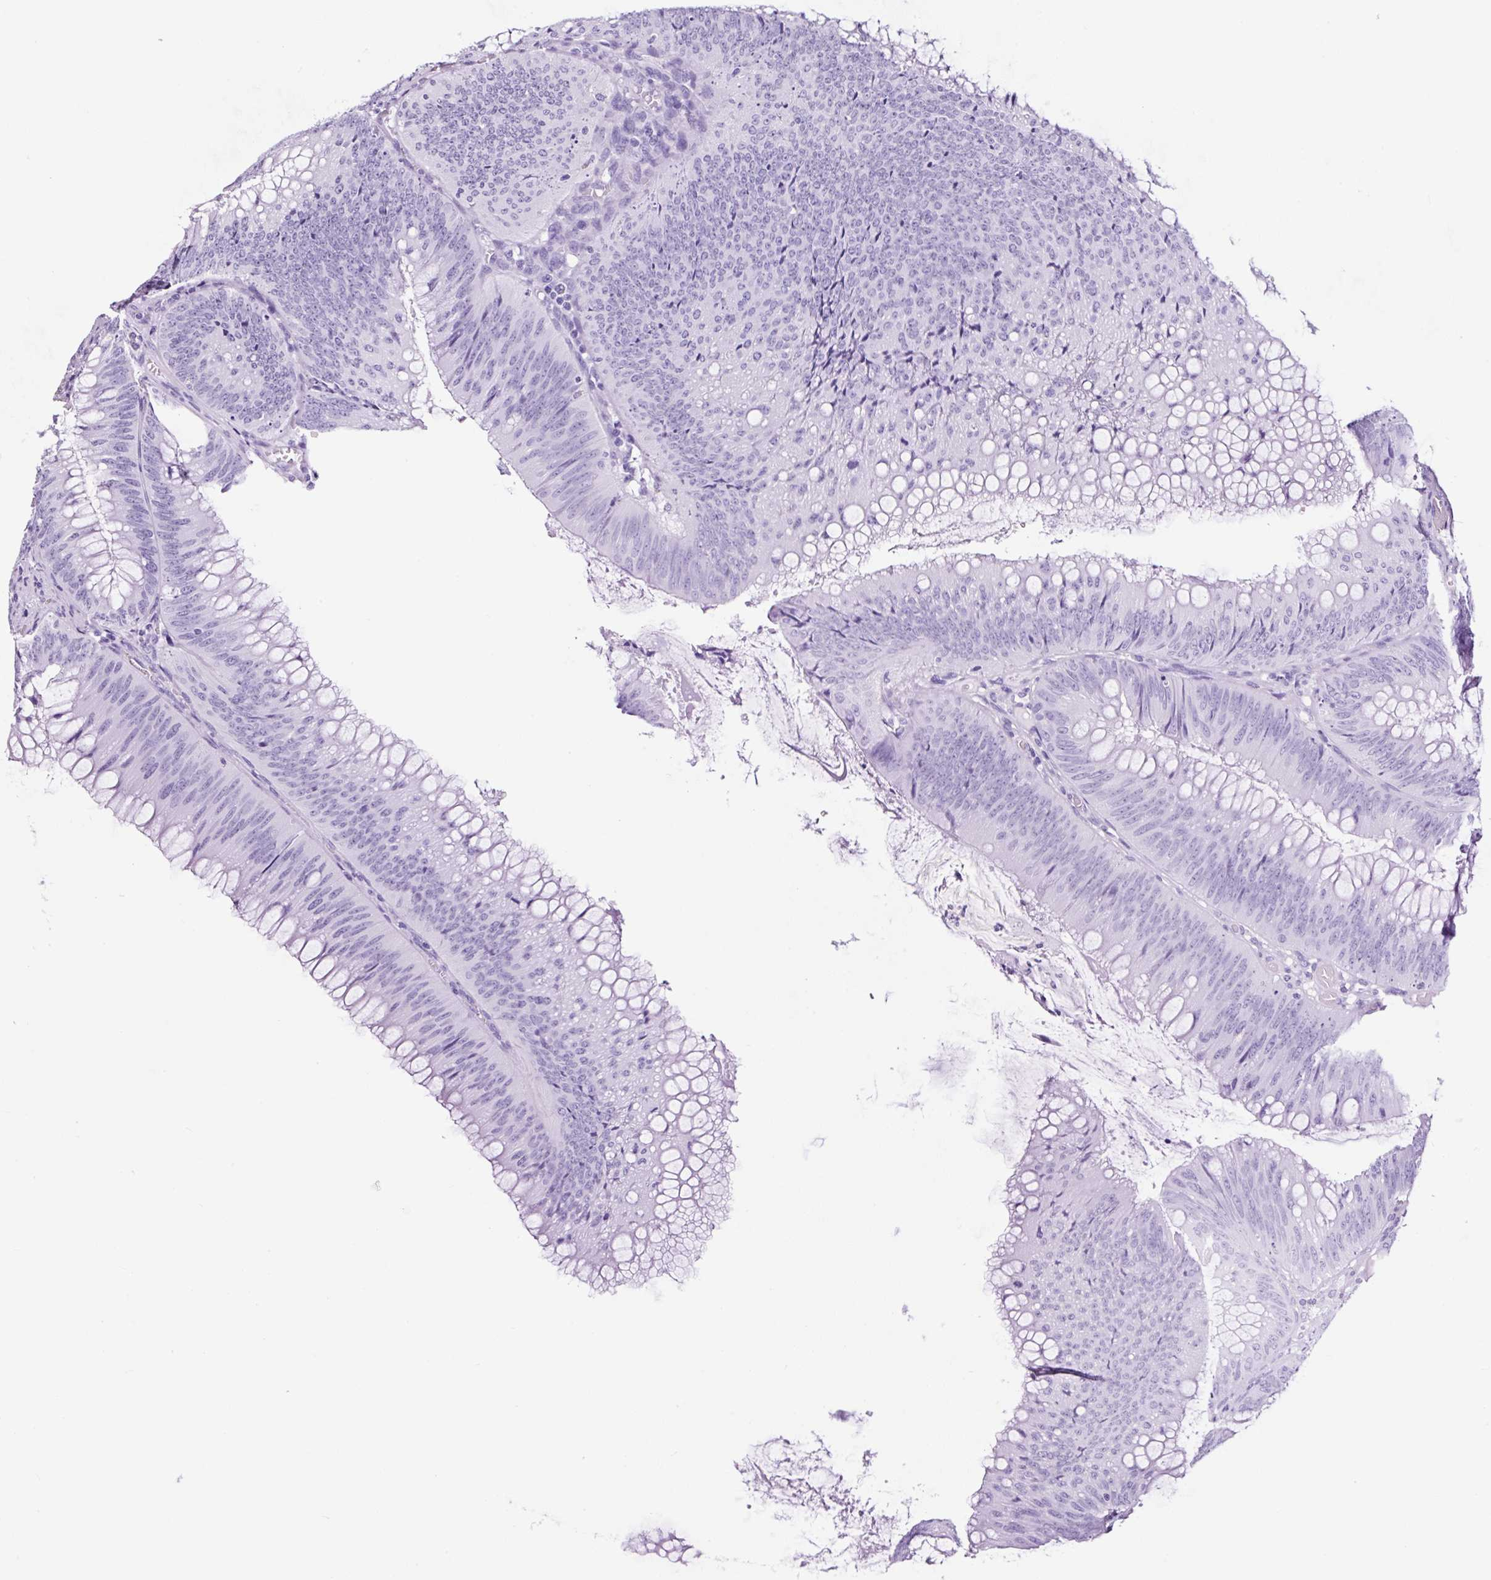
{"staining": {"intensity": "negative", "quantity": "none", "location": "none"}, "tissue": "colorectal cancer", "cell_type": "Tumor cells", "image_type": "cancer", "snomed": [{"axis": "morphology", "description": "Adenocarcinoma, NOS"}, {"axis": "topography", "description": "Rectum"}], "caption": "Immunohistochemical staining of colorectal cancer (adenocarcinoma) shows no significant expression in tumor cells.", "gene": "FBXL7", "patient": {"sex": "female", "age": 72}}